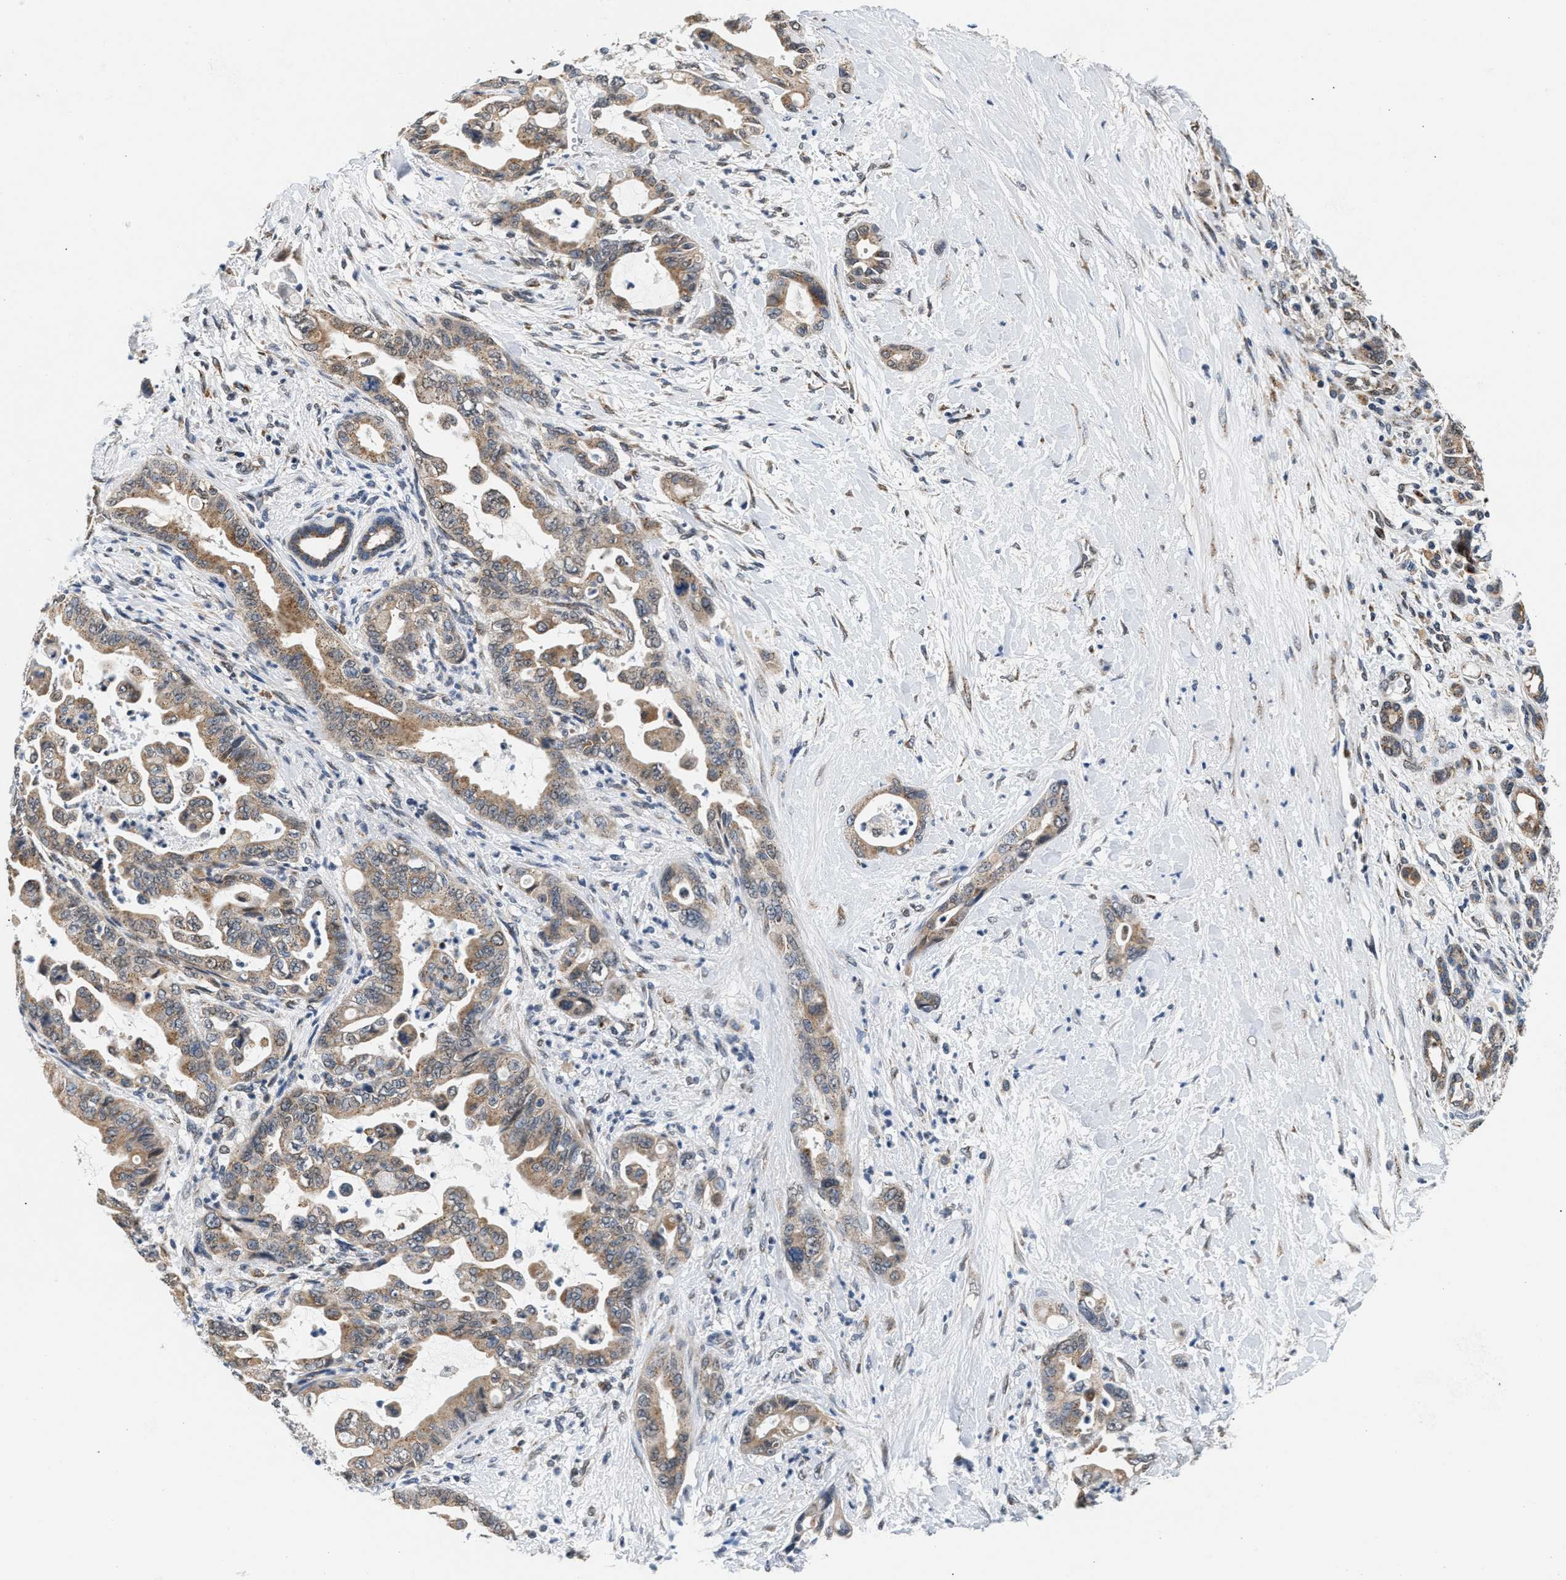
{"staining": {"intensity": "moderate", "quantity": ">75%", "location": "cytoplasmic/membranous"}, "tissue": "pancreatic cancer", "cell_type": "Tumor cells", "image_type": "cancer", "snomed": [{"axis": "morphology", "description": "Adenocarcinoma, NOS"}, {"axis": "topography", "description": "Pancreas"}], "caption": "High-magnification brightfield microscopy of pancreatic cancer stained with DAB (brown) and counterstained with hematoxylin (blue). tumor cells exhibit moderate cytoplasmic/membranous positivity is appreciated in about>75% of cells.", "gene": "KCNMB2", "patient": {"sex": "male", "age": 70}}